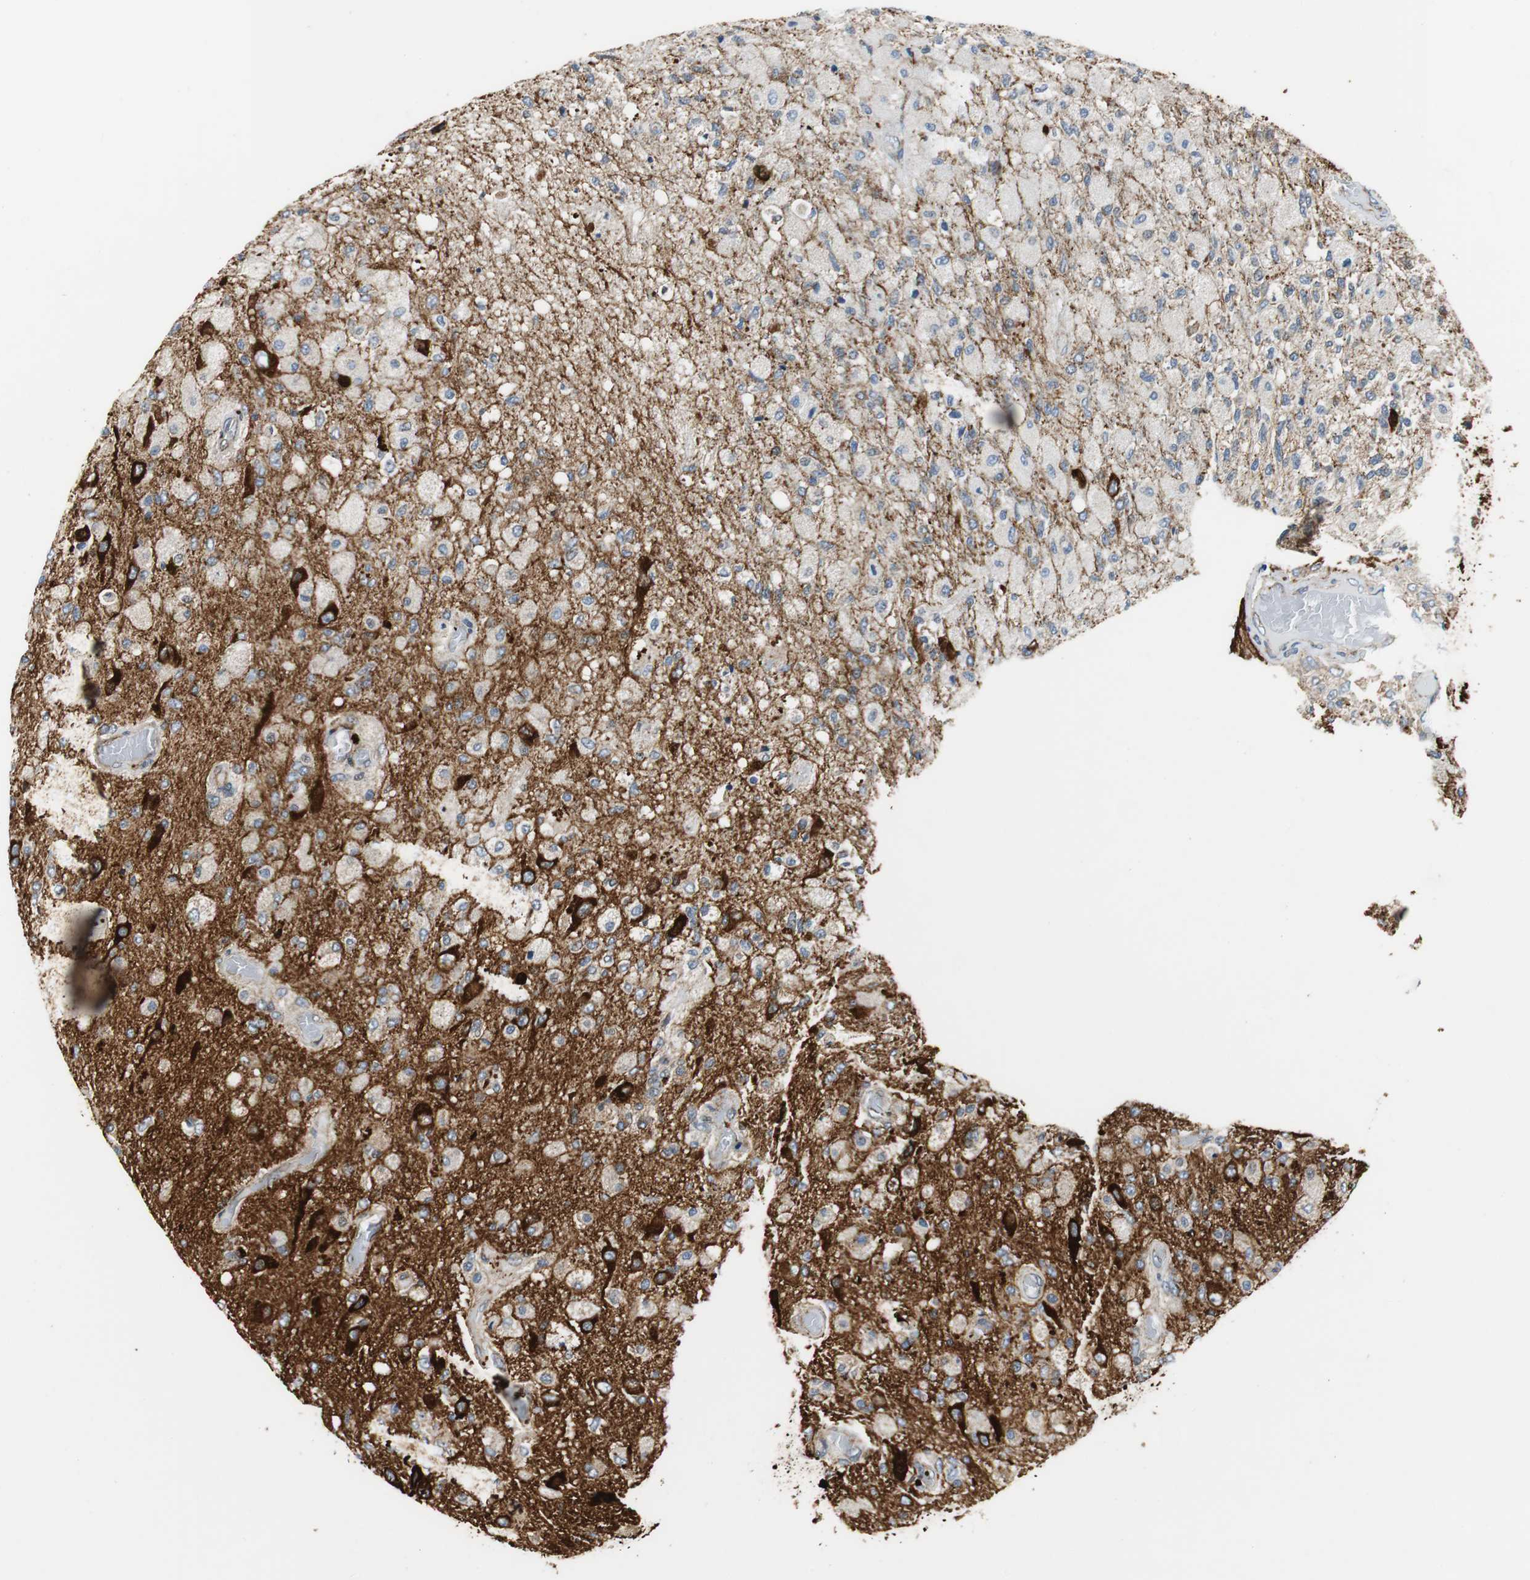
{"staining": {"intensity": "negative", "quantity": "none", "location": "none"}, "tissue": "glioma", "cell_type": "Tumor cells", "image_type": "cancer", "snomed": [{"axis": "morphology", "description": "Normal tissue, NOS"}, {"axis": "morphology", "description": "Glioma, malignant, High grade"}, {"axis": "topography", "description": "Cerebral cortex"}], "caption": "Protein analysis of high-grade glioma (malignant) exhibits no significant positivity in tumor cells. Nuclei are stained in blue.", "gene": "TUBA4A", "patient": {"sex": "male", "age": 77}}